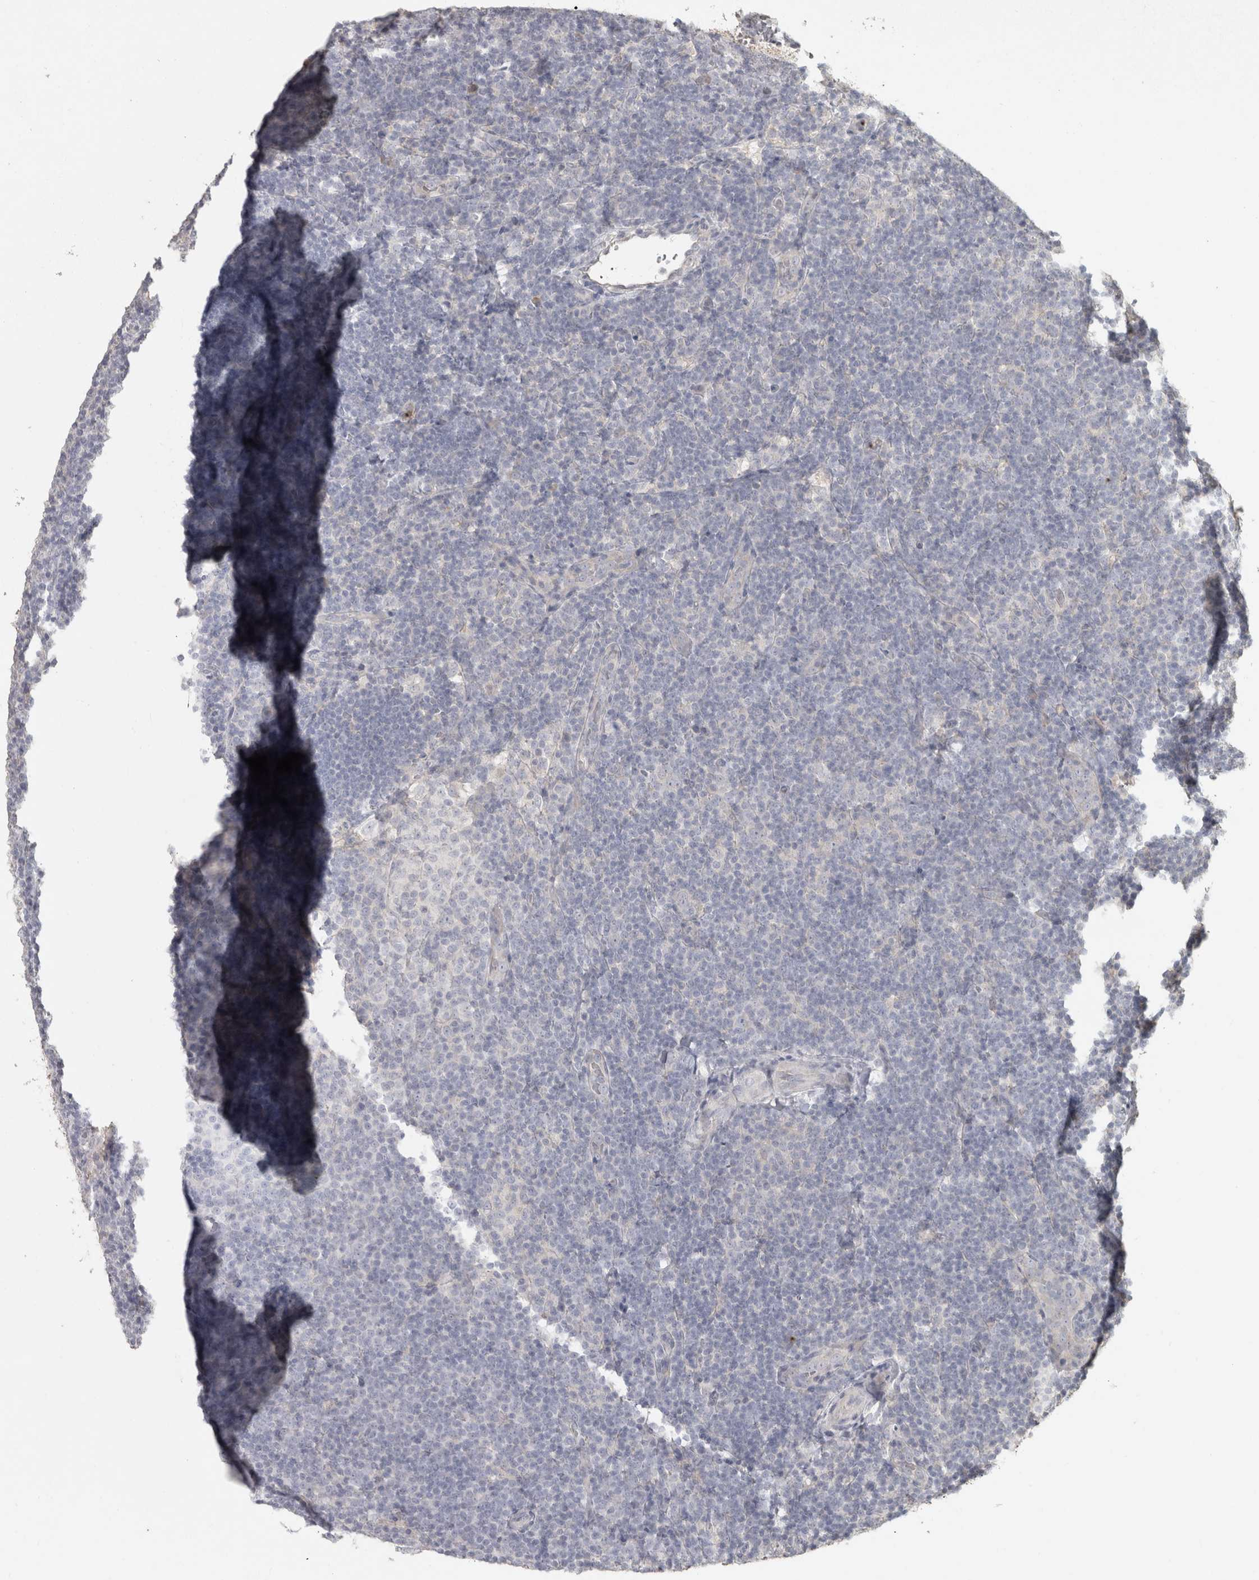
{"staining": {"intensity": "negative", "quantity": "none", "location": "none"}, "tissue": "lymphoma", "cell_type": "Tumor cells", "image_type": "cancer", "snomed": [{"axis": "morphology", "description": "Hodgkin's disease, NOS"}, {"axis": "topography", "description": "Lymph node"}], "caption": "Tumor cells show no significant protein positivity in lymphoma.", "gene": "OSTN", "patient": {"sex": "female", "age": 57}}